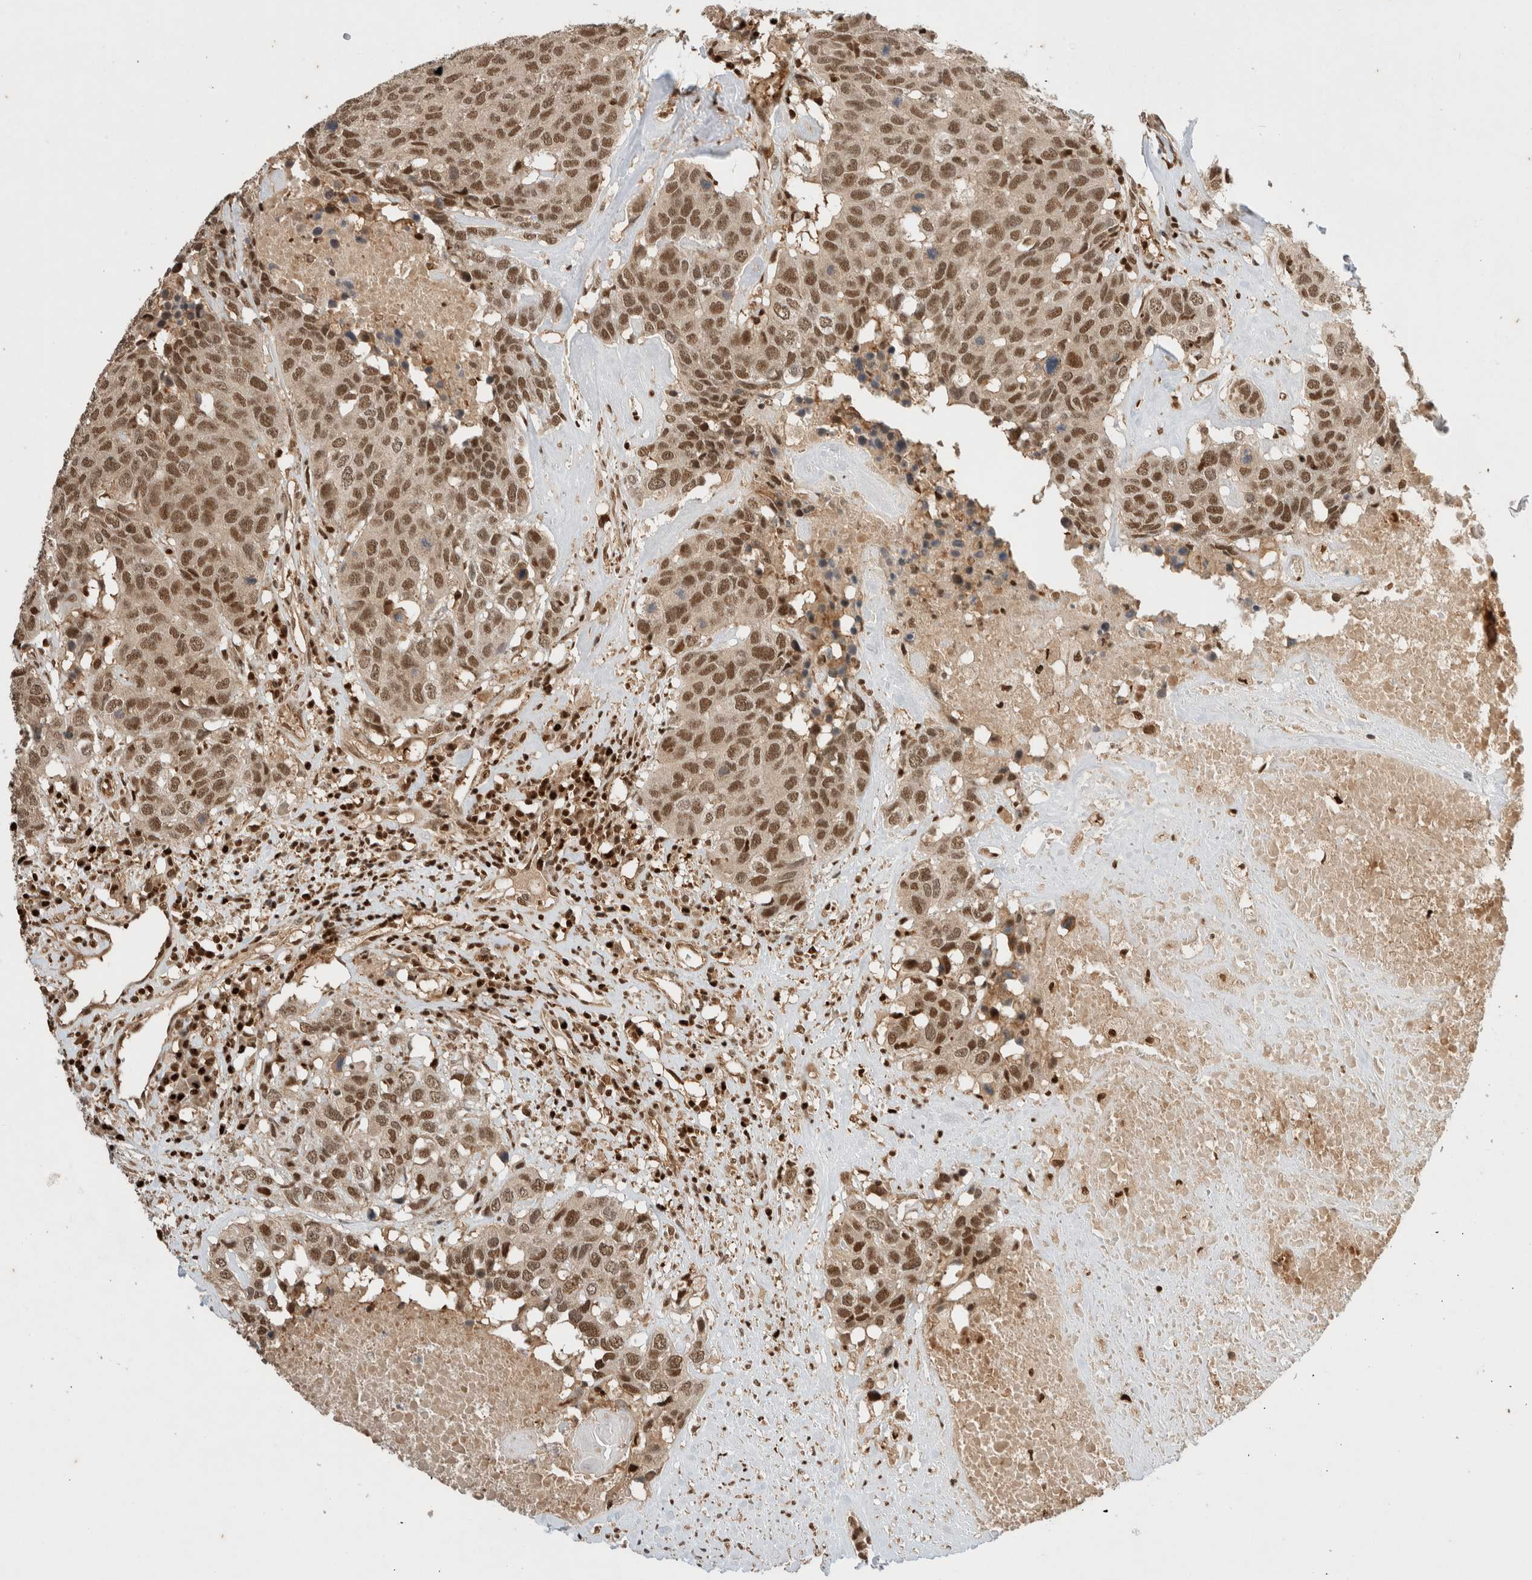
{"staining": {"intensity": "moderate", "quantity": ">75%", "location": "nuclear"}, "tissue": "head and neck cancer", "cell_type": "Tumor cells", "image_type": "cancer", "snomed": [{"axis": "morphology", "description": "Squamous cell carcinoma, NOS"}, {"axis": "topography", "description": "Head-Neck"}], "caption": "Head and neck cancer stained with a brown dye shows moderate nuclear positive positivity in about >75% of tumor cells.", "gene": "SNRNP40", "patient": {"sex": "male", "age": 66}}